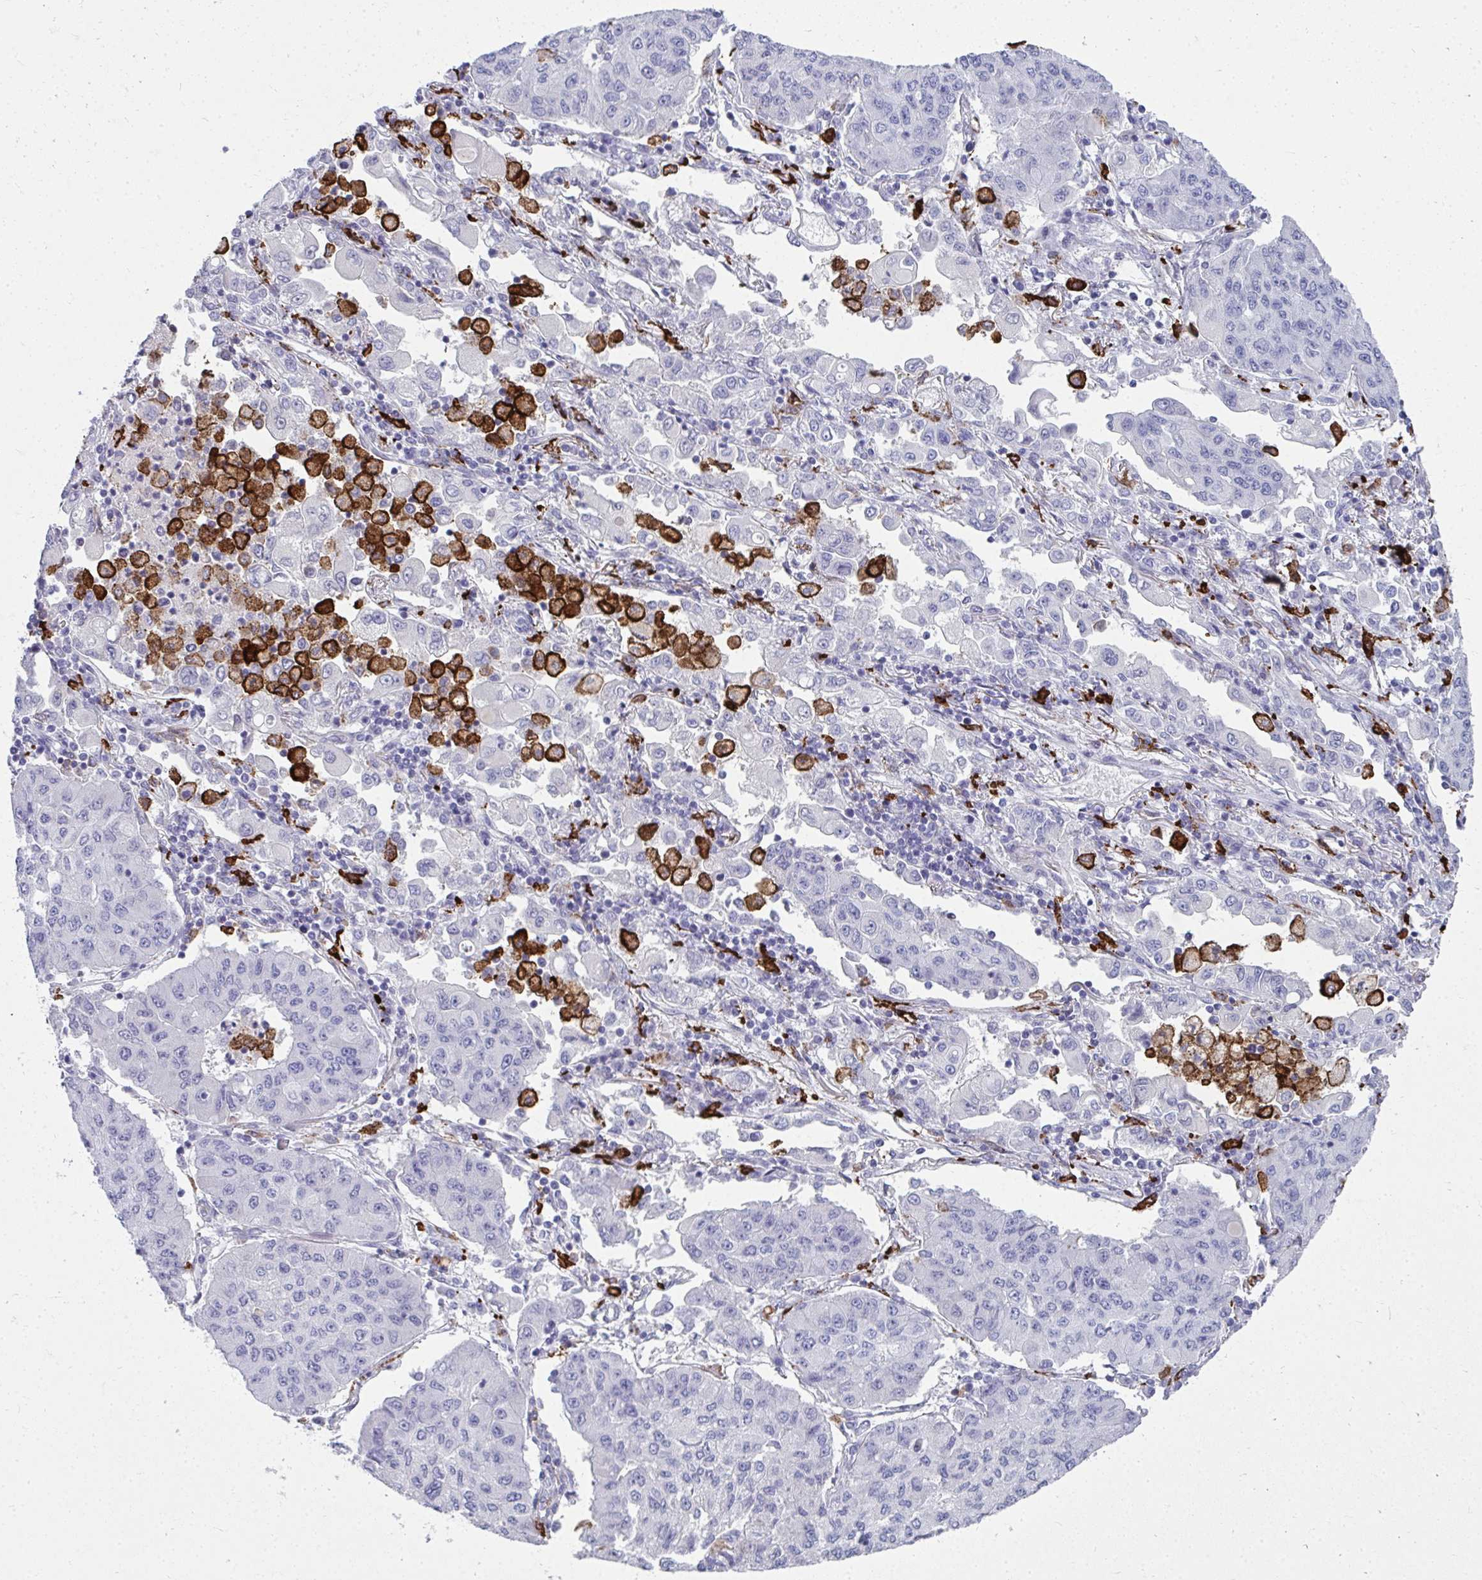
{"staining": {"intensity": "negative", "quantity": "none", "location": "none"}, "tissue": "lung cancer", "cell_type": "Tumor cells", "image_type": "cancer", "snomed": [{"axis": "morphology", "description": "Squamous cell carcinoma, NOS"}, {"axis": "topography", "description": "Lung"}], "caption": "This is an immunohistochemistry micrograph of lung cancer. There is no staining in tumor cells.", "gene": "CD163", "patient": {"sex": "male", "age": 74}}